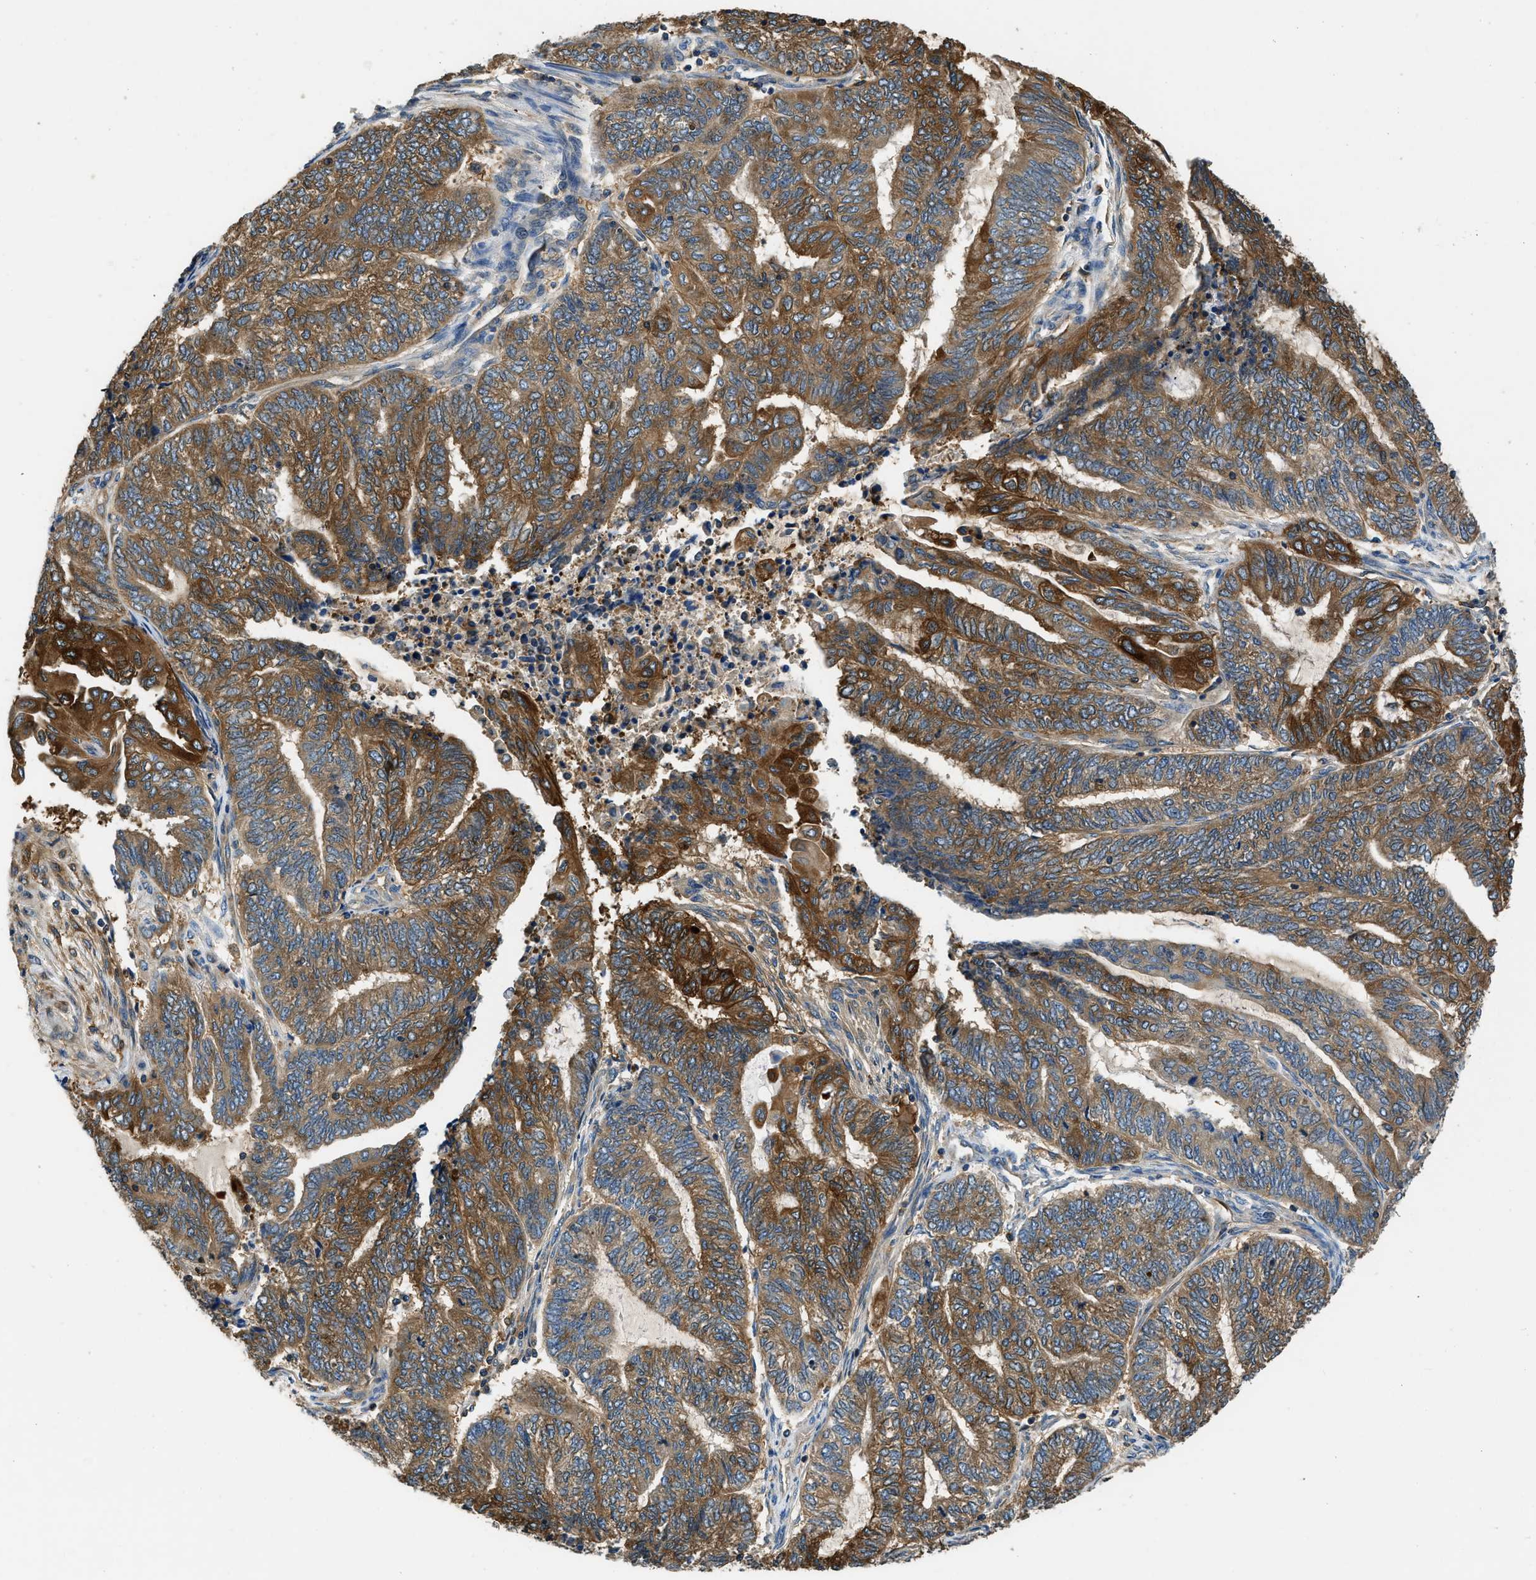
{"staining": {"intensity": "strong", "quantity": ">75%", "location": "cytoplasmic/membranous"}, "tissue": "endometrial cancer", "cell_type": "Tumor cells", "image_type": "cancer", "snomed": [{"axis": "morphology", "description": "Adenocarcinoma, NOS"}, {"axis": "topography", "description": "Uterus"}, {"axis": "topography", "description": "Endometrium"}], "caption": "Immunohistochemistry micrograph of neoplastic tissue: human endometrial cancer stained using immunohistochemistry (IHC) demonstrates high levels of strong protein expression localized specifically in the cytoplasmic/membranous of tumor cells, appearing as a cytoplasmic/membranous brown color.", "gene": "PKM", "patient": {"sex": "female", "age": 70}}